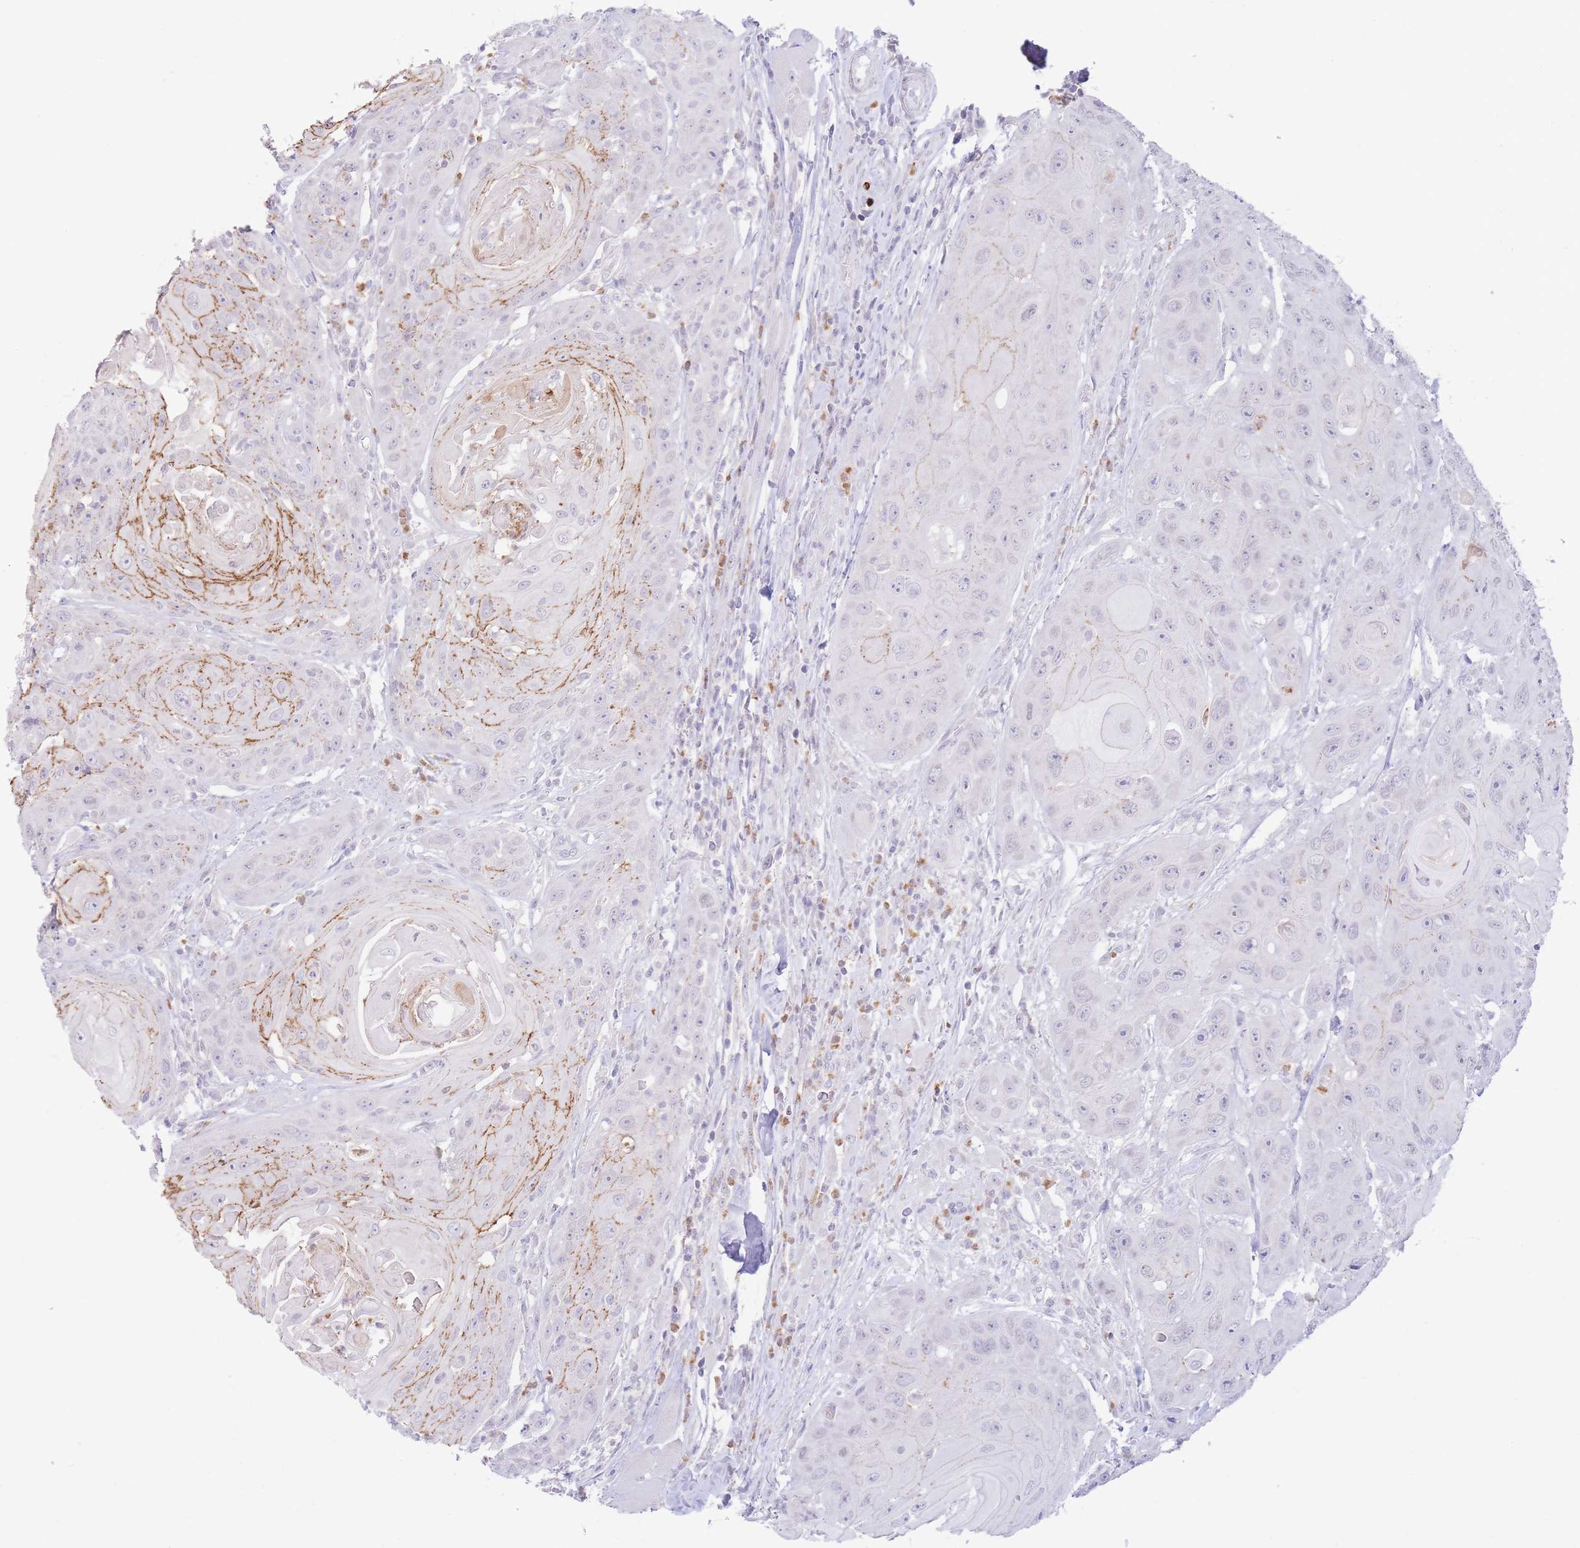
{"staining": {"intensity": "moderate", "quantity": "<25%", "location": "cytoplasmic/membranous"}, "tissue": "head and neck cancer", "cell_type": "Tumor cells", "image_type": "cancer", "snomed": [{"axis": "morphology", "description": "Squamous cell carcinoma, NOS"}, {"axis": "topography", "description": "Head-Neck"}], "caption": "Protein staining of head and neck cancer tissue displays moderate cytoplasmic/membranous staining in about <25% of tumor cells. The protein is shown in brown color, while the nuclei are stained blue.", "gene": "LCLAT1", "patient": {"sex": "female", "age": 59}}